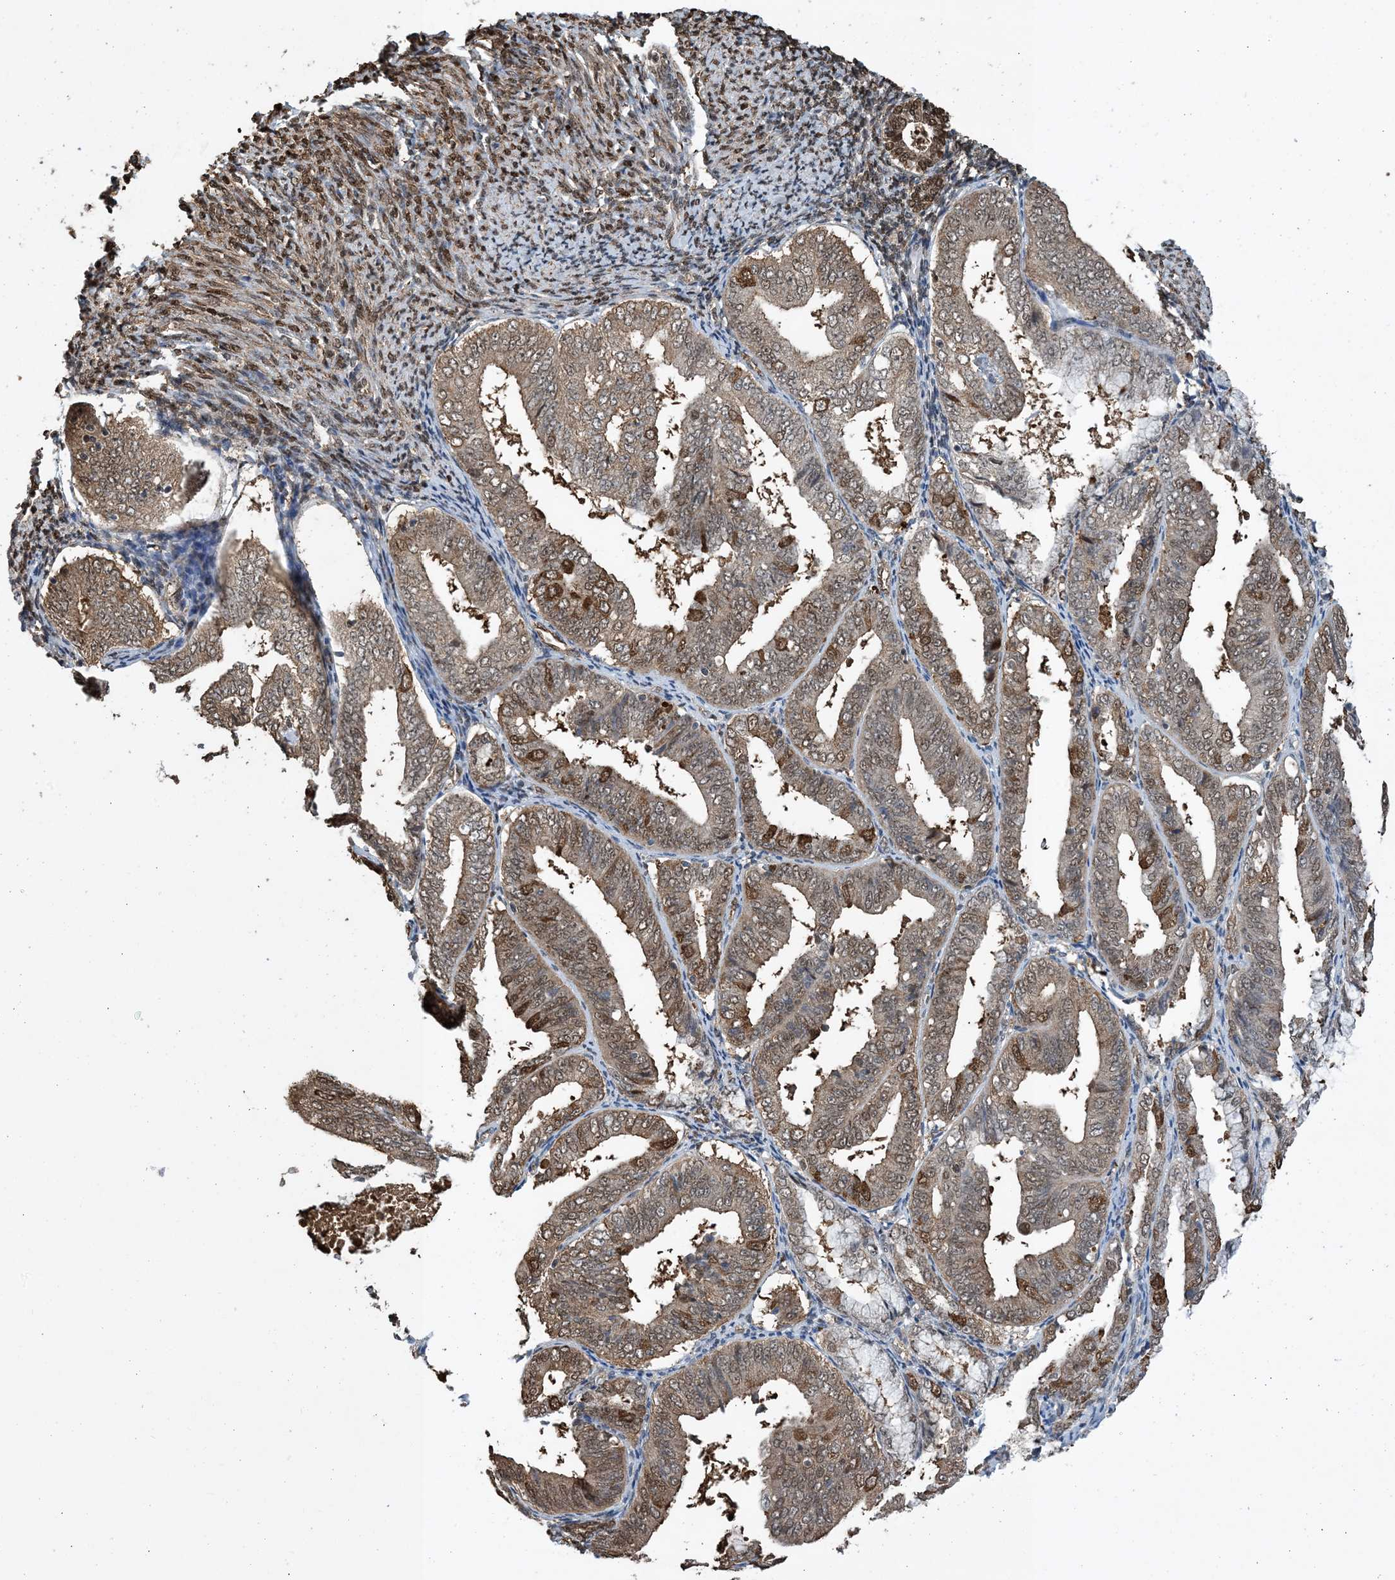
{"staining": {"intensity": "moderate", "quantity": "25%-75%", "location": "cytoplasmic/membranous,nuclear"}, "tissue": "endometrial cancer", "cell_type": "Tumor cells", "image_type": "cancer", "snomed": [{"axis": "morphology", "description": "Adenocarcinoma, NOS"}, {"axis": "topography", "description": "Endometrium"}], "caption": "An IHC photomicrograph of tumor tissue is shown. Protein staining in brown highlights moderate cytoplasmic/membranous and nuclear positivity in endometrial cancer (adenocarcinoma) within tumor cells.", "gene": "HSPA1A", "patient": {"sex": "female", "age": 63}}